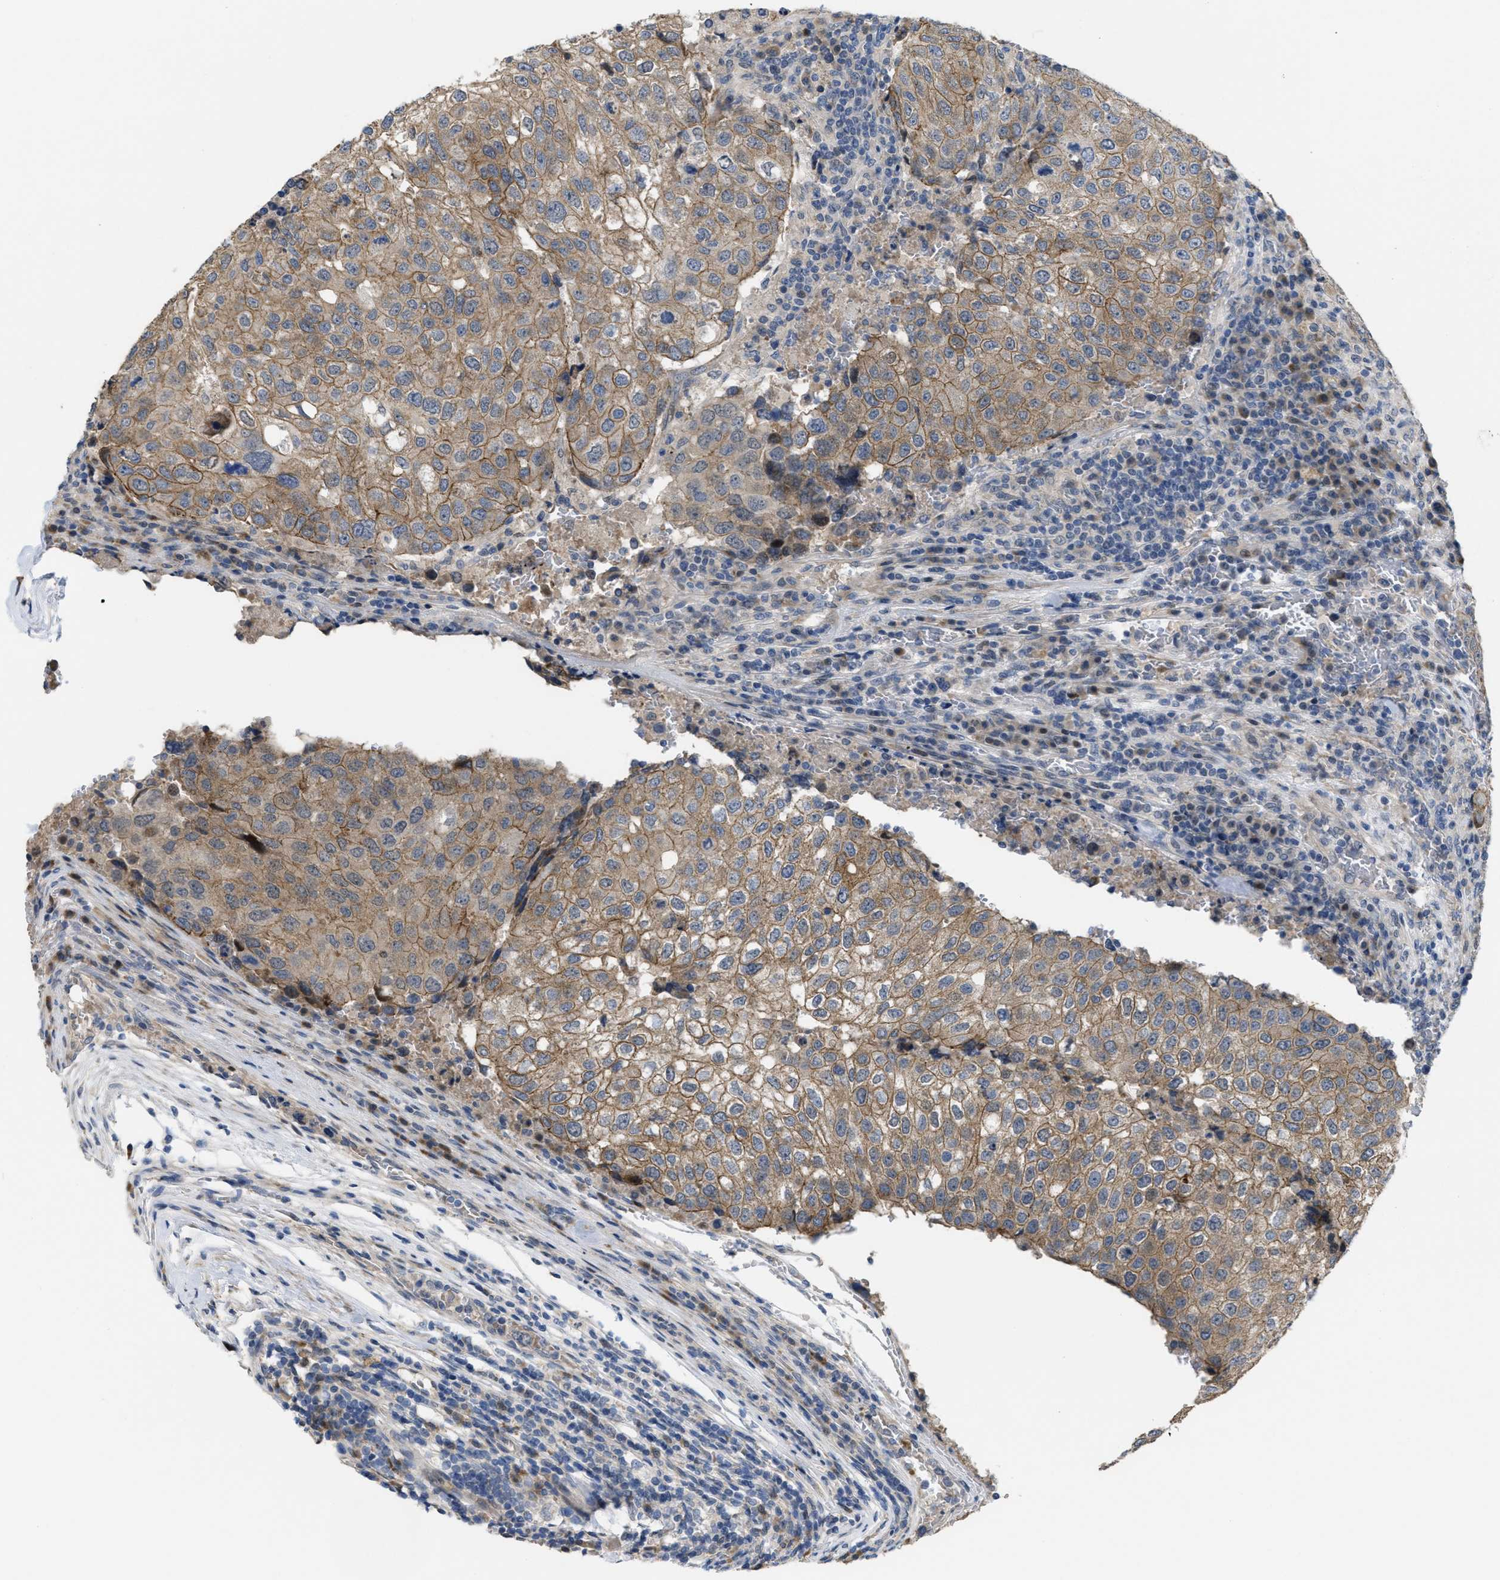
{"staining": {"intensity": "moderate", "quantity": ">75%", "location": "cytoplasmic/membranous"}, "tissue": "urothelial cancer", "cell_type": "Tumor cells", "image_type": "cancer", "snomed": [{"axis": "morphology", "description": "Urothelial carcinoma, High grade"}, {"axis": "topography", "description": "Lymph node"}, {"axis": "topography", "description": "Urinary bladder"}], "caption": "An immunohistochemistry (IHC) micrograph of tumor tissue is shown. Protein staining in brown labels moderate cytoplasmic/membranous positivity in urothelial cancer within tumor cells.", "gene": "CDPF1", "patient": {"sex": "male", "age": 51}}